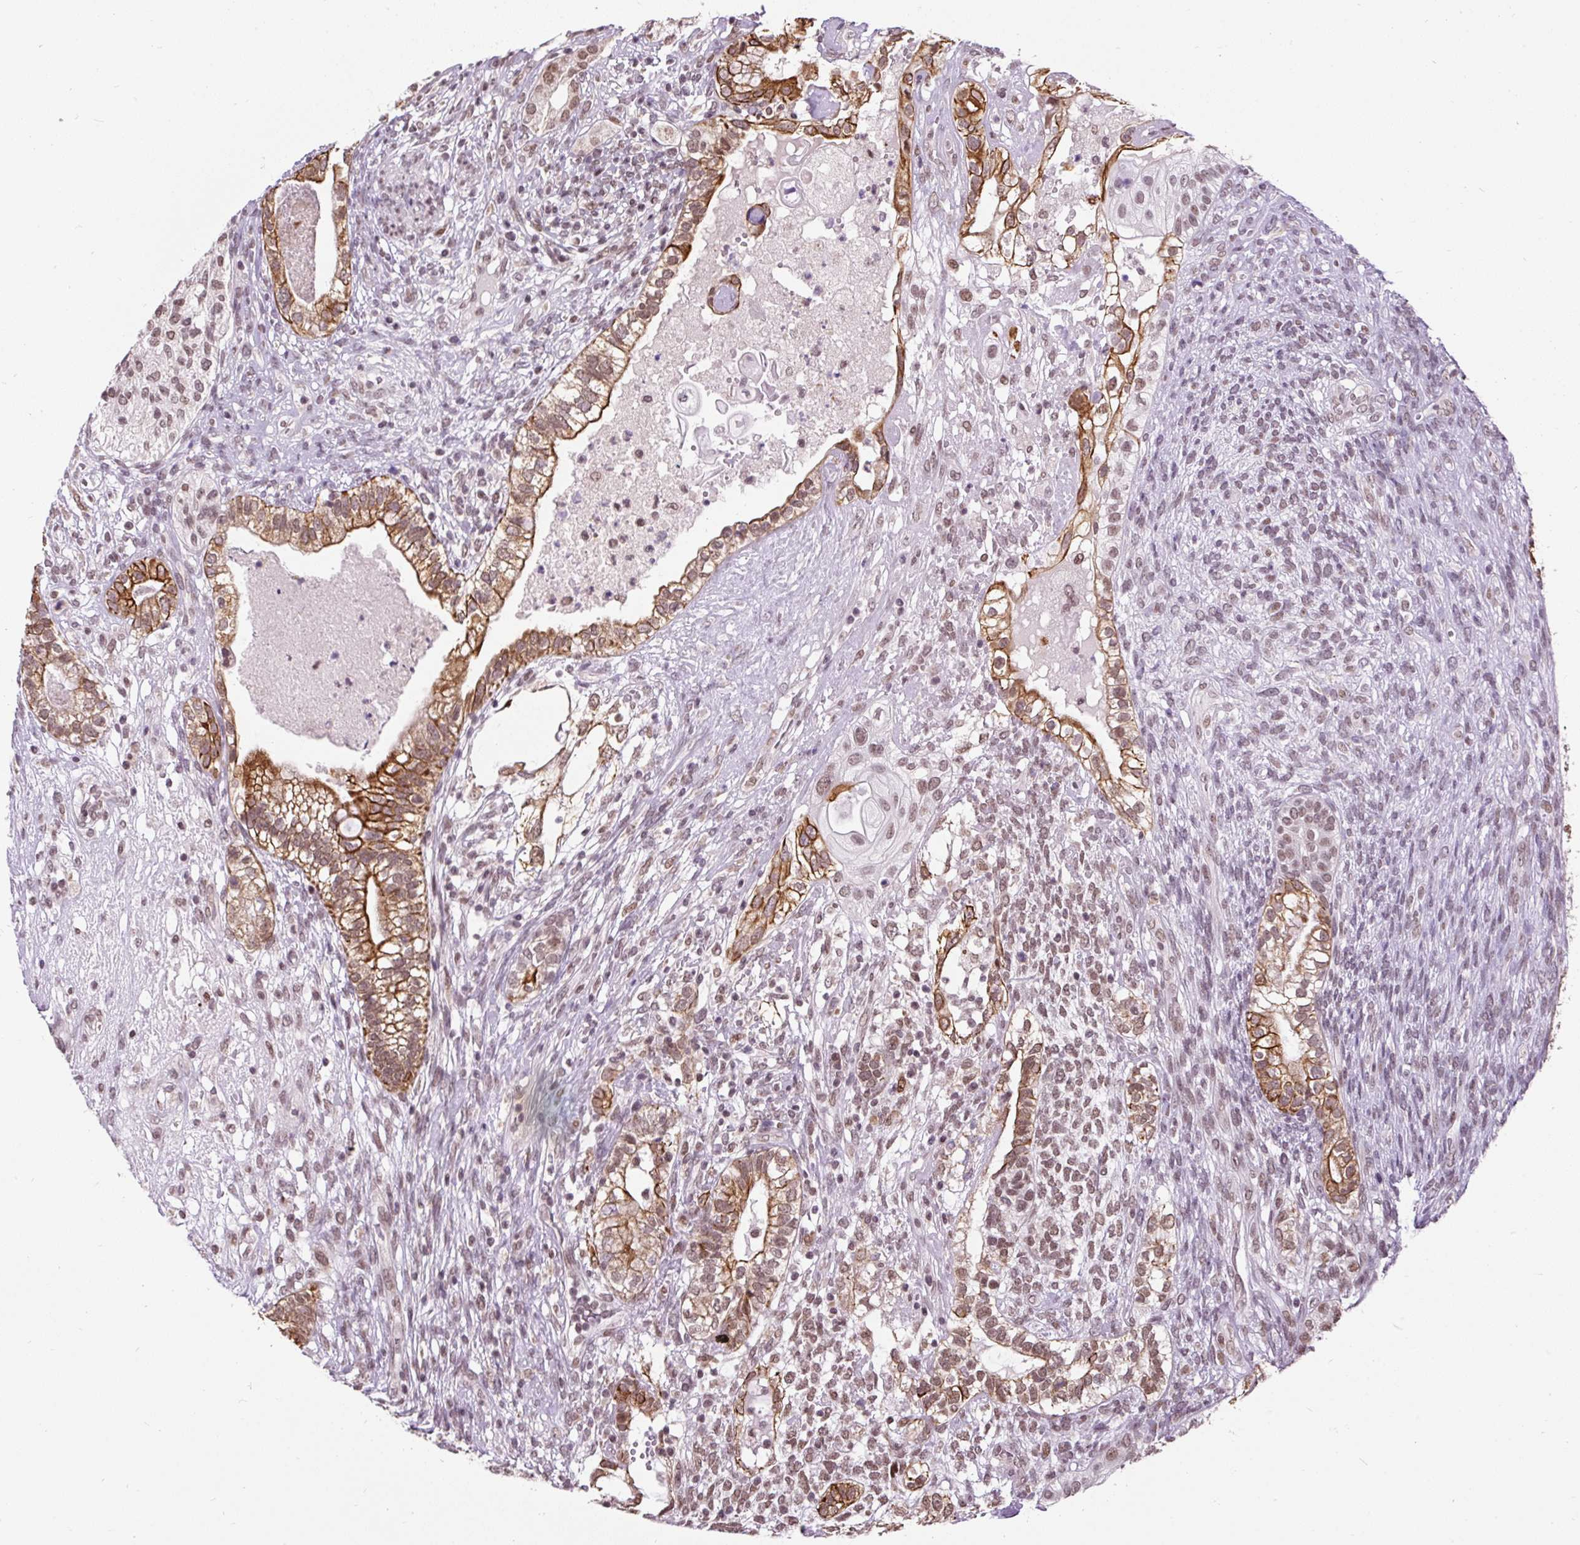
{"staining": {"intensity": "strong", "quantity": ">75%", "location": "cytoplasmic/membranous,nuclear"}, "tissue": "testis cancer", "cell_type": "Tumor cells", "image_type": "cancer", "snomed": [{"axis": "morphology", "description": "Seminoma, NOS"}, {"axis": "morphology", "description": "Carcinoma, Embryonal, NOS"}, {"axis": "topography", "description": "Testis"}], "caption": "Testis cancer stained with a brown dye shows strong cytoplasmic/membranous and nuclear positive staining in about >75% of tumor cells.", "gene": "ZNF672", "patient": {"sex": "male", "age": 41}}